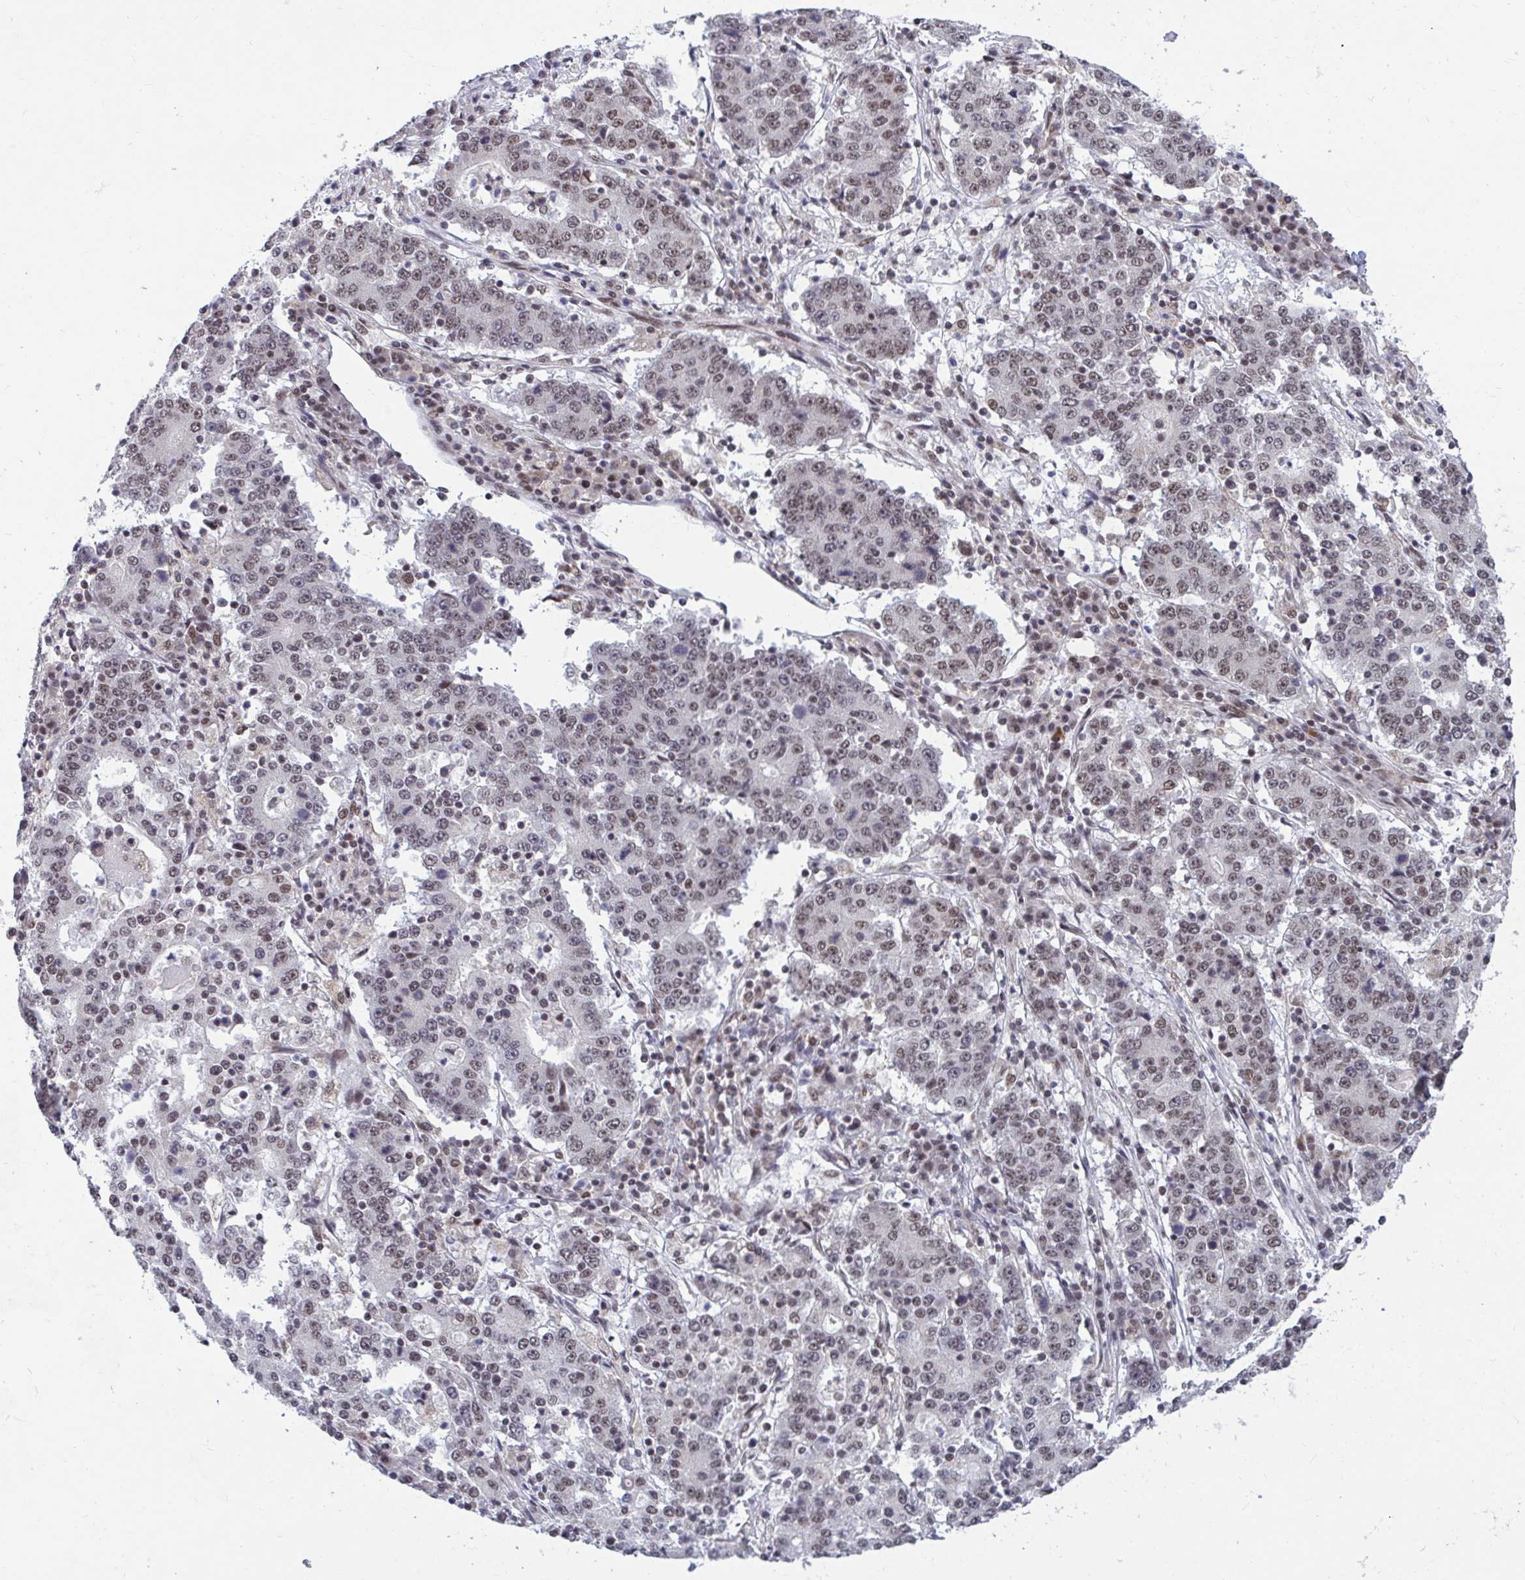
{"staining": {"intensity": "weak", "quantity": "25%-75%", "location": "nuclear"}, "tissue": "stomach cancer", "cell_type": "Tumor cells", "image_type": "cancer", "snomed": [{"axis": "morphology", "description": "Adenocarcinoma, NOS"}, {"axis": "topography", "description": "Stomach"}], "caption": "High-power microscopy captured an immunohistochemistry photomicrograph of stomach adenocarcinoma, revealing weak nuclear staining in about 25%-75% of tumor cells.", "gene": "PHF10", "patient": {"sex": "male", "age": 59}}